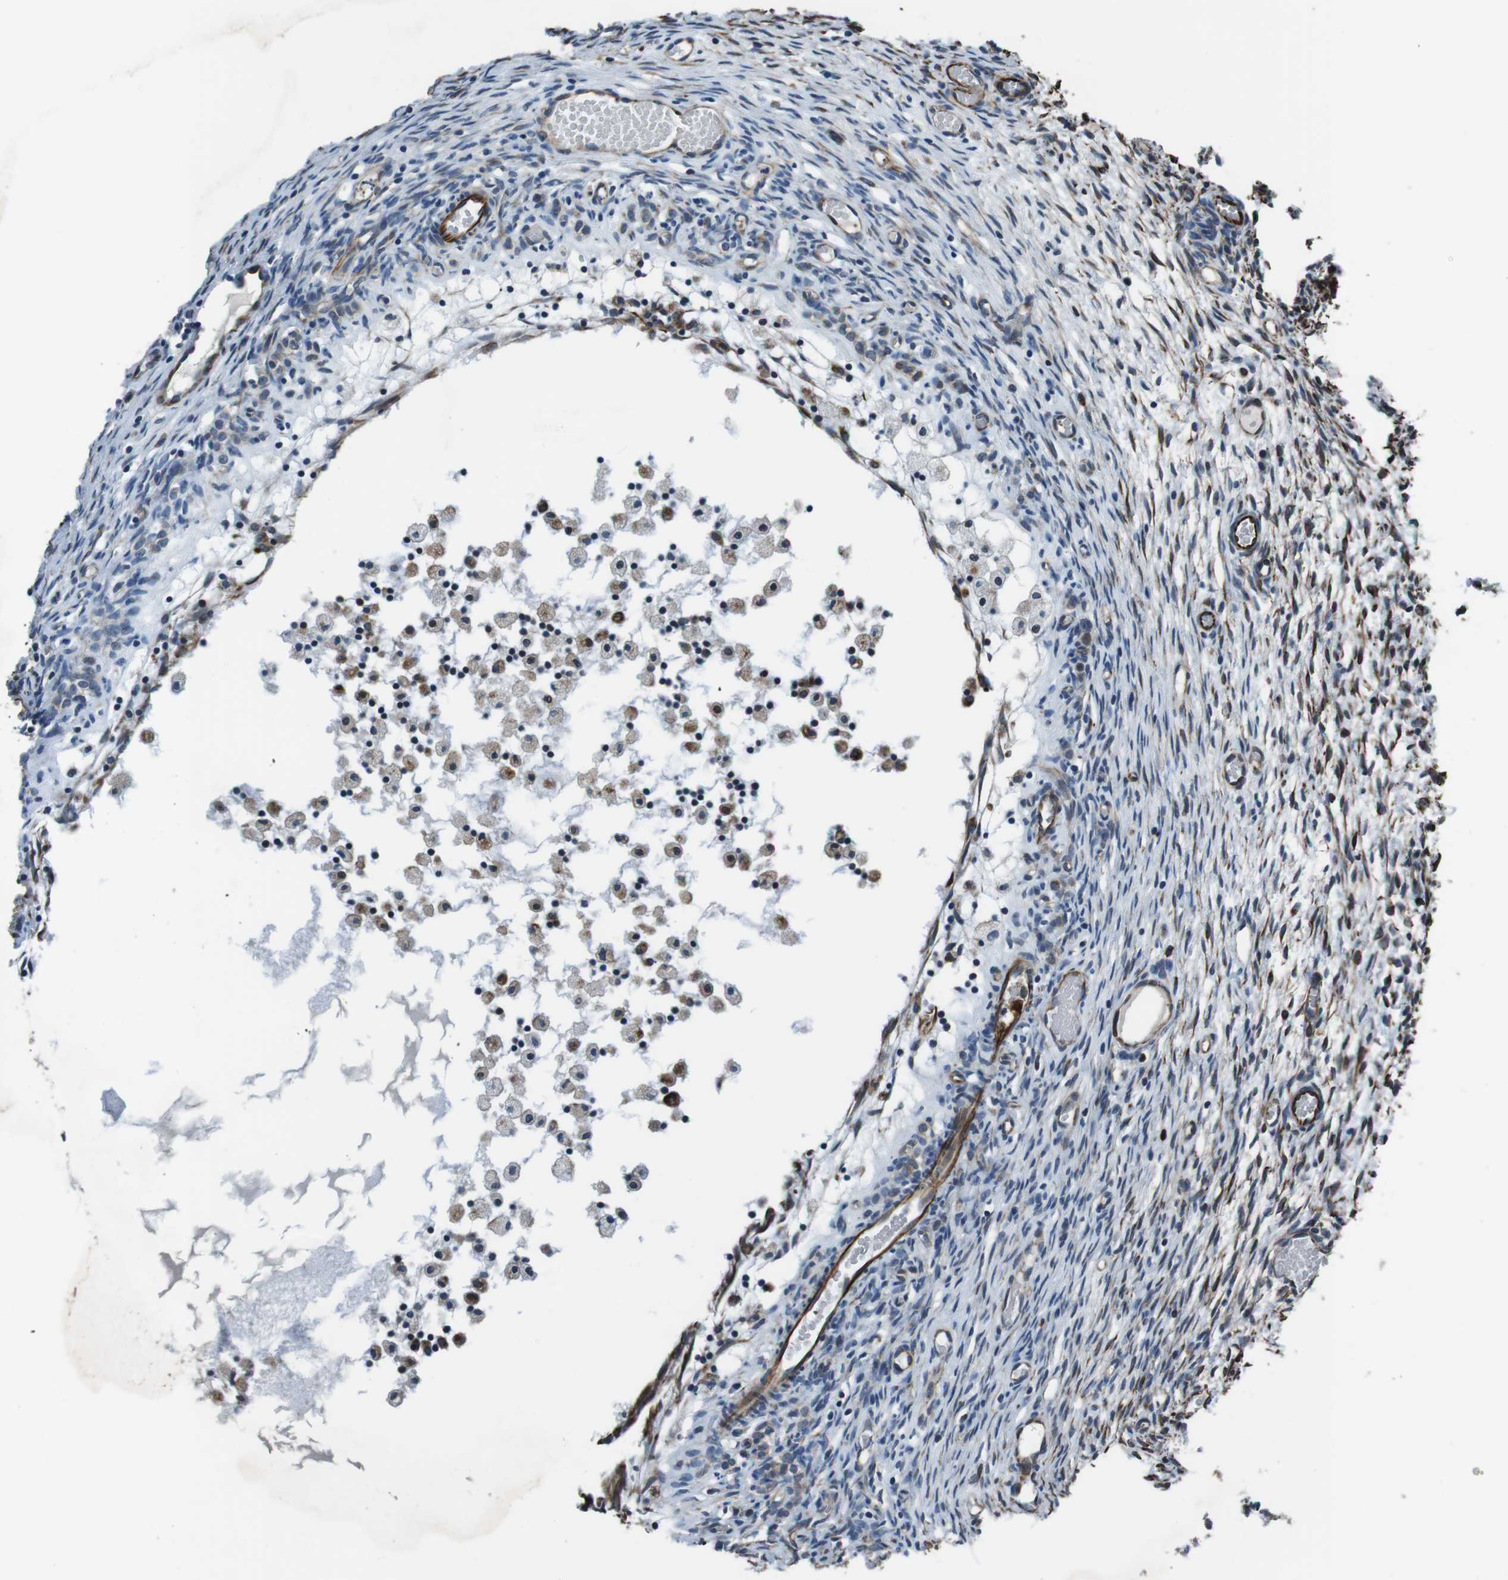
{"staining": {"intensity": "moderate", "quantity": "25%-75%", "location": "cytoplasmic/membranous"}, "tissue": "ovary", "cell_type": "Ovarian stroma cells", "image_type": "normal", "snomed": [{"axis": "morphology", "description": "Normal tissue, NOS"}, {"axis": "topography", "description": "Ovary"}], "caption": "Immunohistochemistry (IHC) of normal human ovary displays medium levels of moderate cytoplasmic/membranous staining in about 25%-75% of ovarian stroma cells. Immunohistochemistry stains the protein in brown and the nuclei are stained blue.", "gene": "LRRC49", "patient": {"sex": "female", "age": 35}}